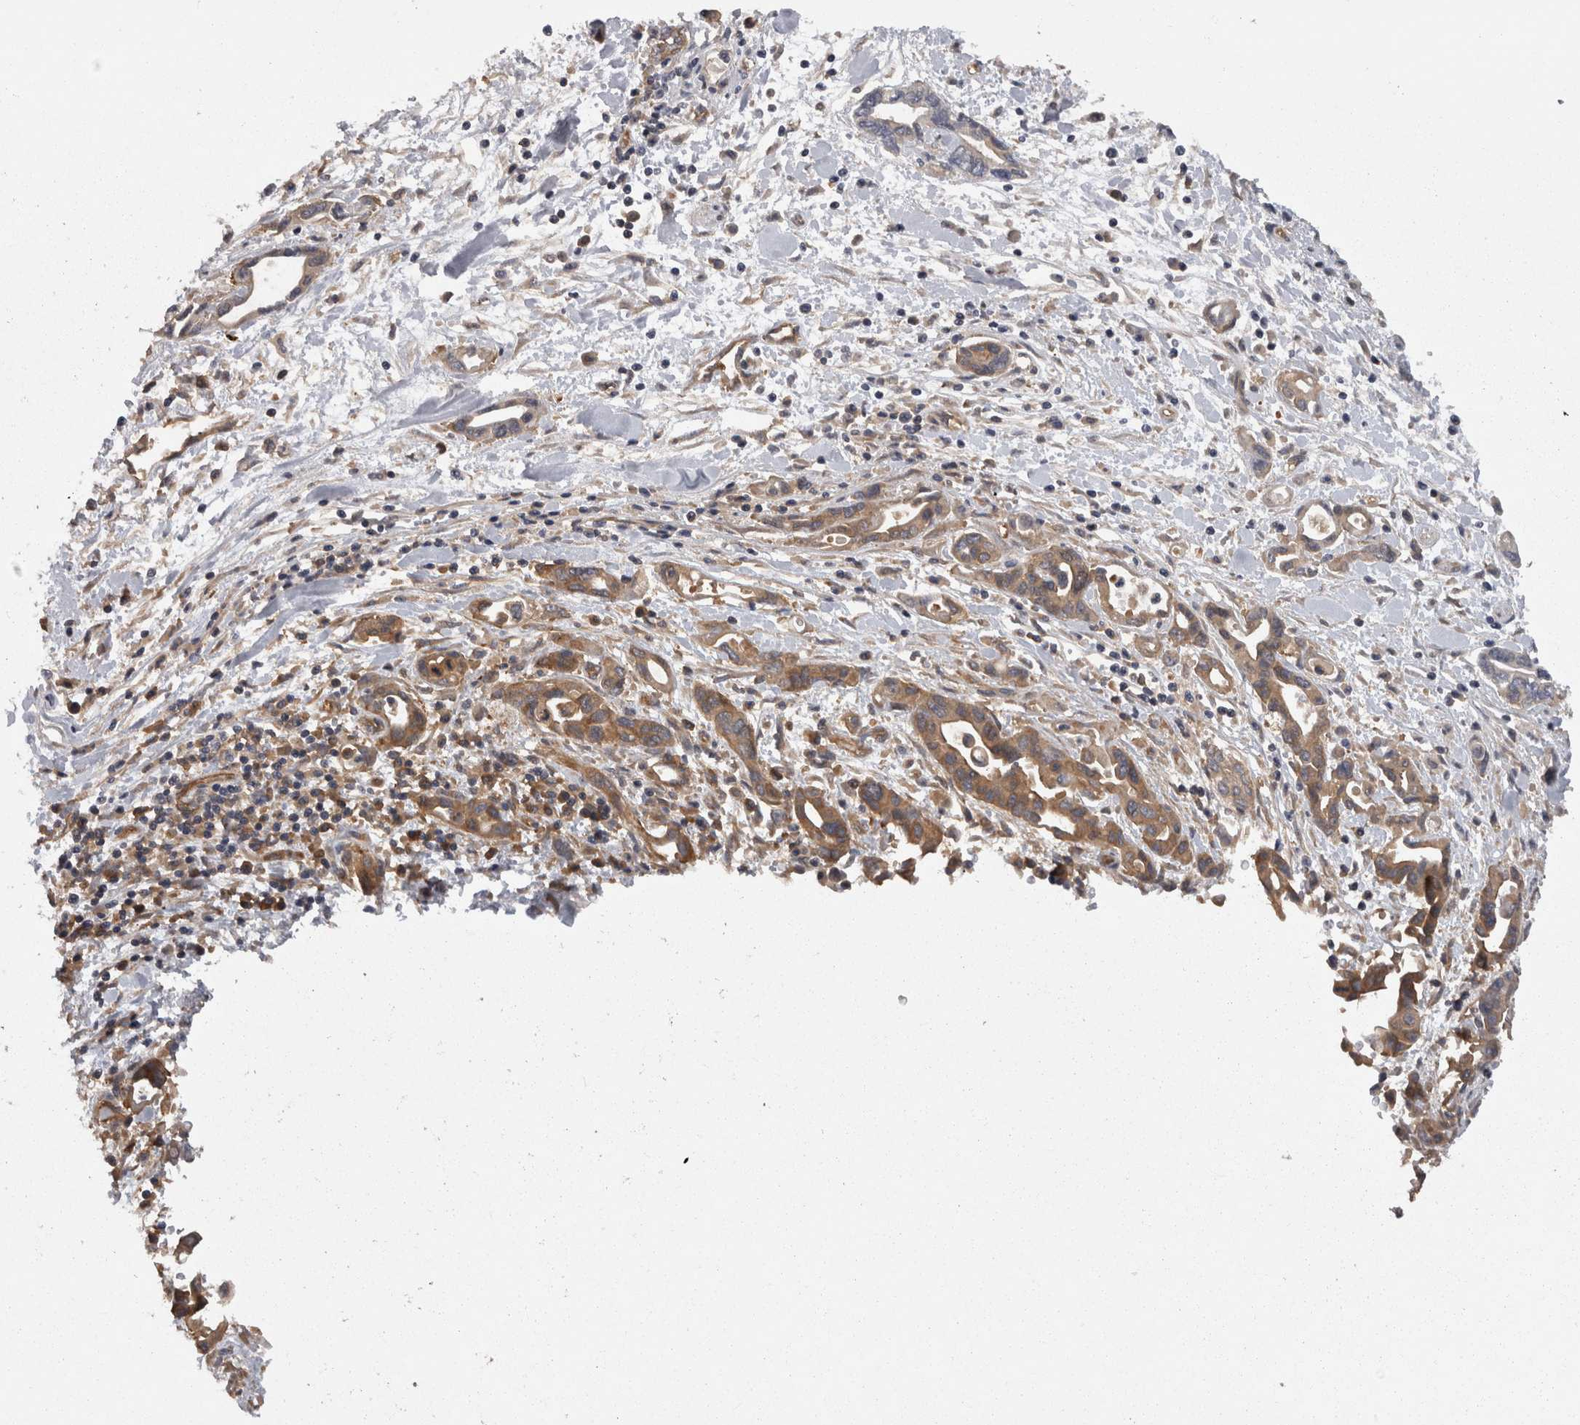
{"staining": {"intensity": "moderate", "quantity": "25%-75%", "location": "cytoplasmic/membranous"}, "tissue": "pancreatic cancer", "cell_type": "Tumor cells", "image_type": "cancer", "snomed": [{"axis": "morphology", "description": "Adenocarcinoma, NOS"}, {"axis": "topography", "description": "Pancreas"}], "caption": "A high-resolution photomicrograph shows IHC staining of pancreatic adenocarcinoma, which displays moderate cytoplasmic/membranous positivity in about 25%-75% of tumor cells.", "gene": "SMCR8", "patient": {"sex": "female", "age": 57}}